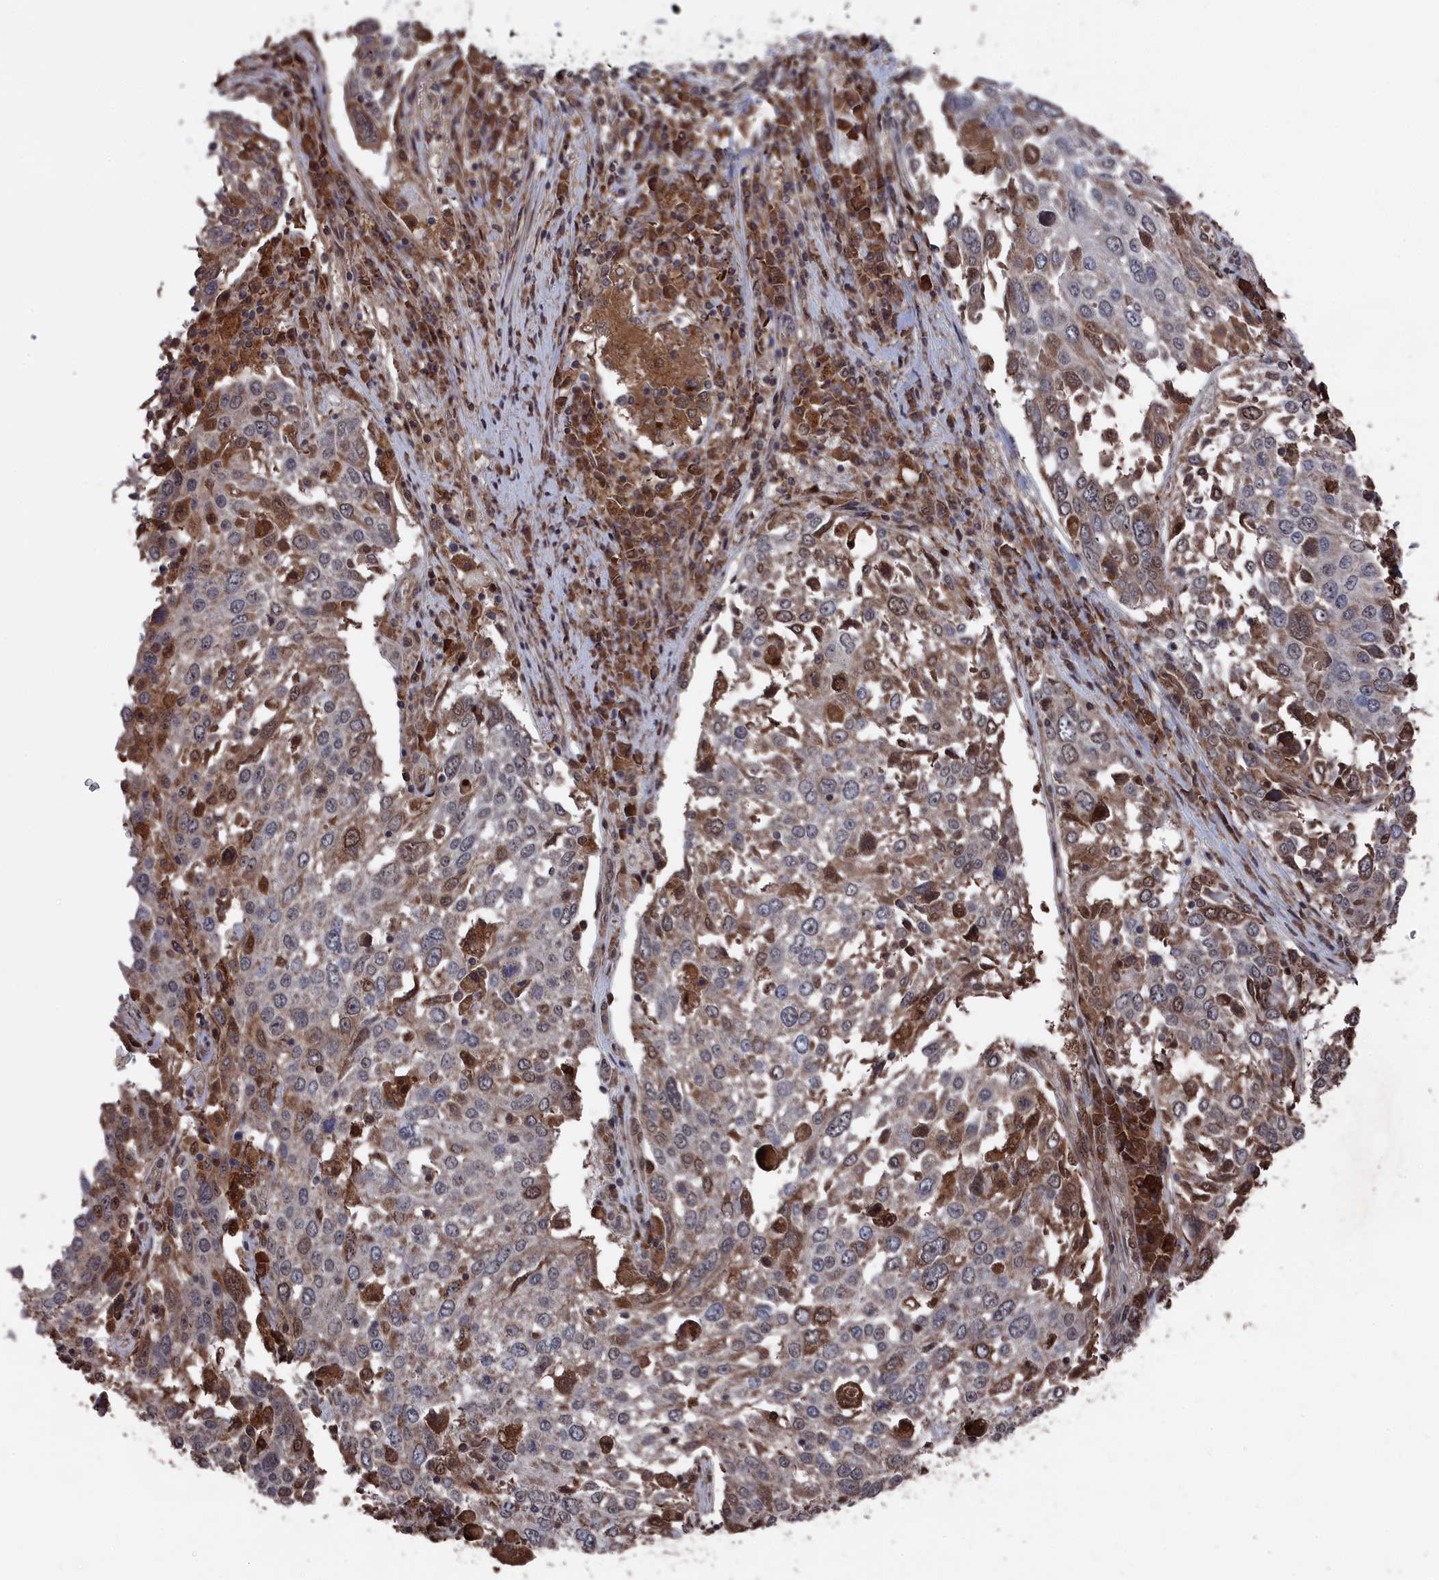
{"staining": {"intensity": "moderate", "quantity": "<25%", "location": "cytoplasmic/membranous"}, "tissue": "lung cancer", "cell_type": "Tumor cells", "image_type": "cancer", "snomed": [{"axis": "morphology", "description": "Squamous cell carcinoma, NOS"}, {"axis": "topography", "description": "Lung"}], "caption": "Immunohistochemical staining of human squamous cell carcinoma (lung) shows moderate cytoplasmic/membranous protein expression in approximately <25% of tumor cells.", "gene": "CEACAM21", "patient": {"sex": "male", "age": 65}}